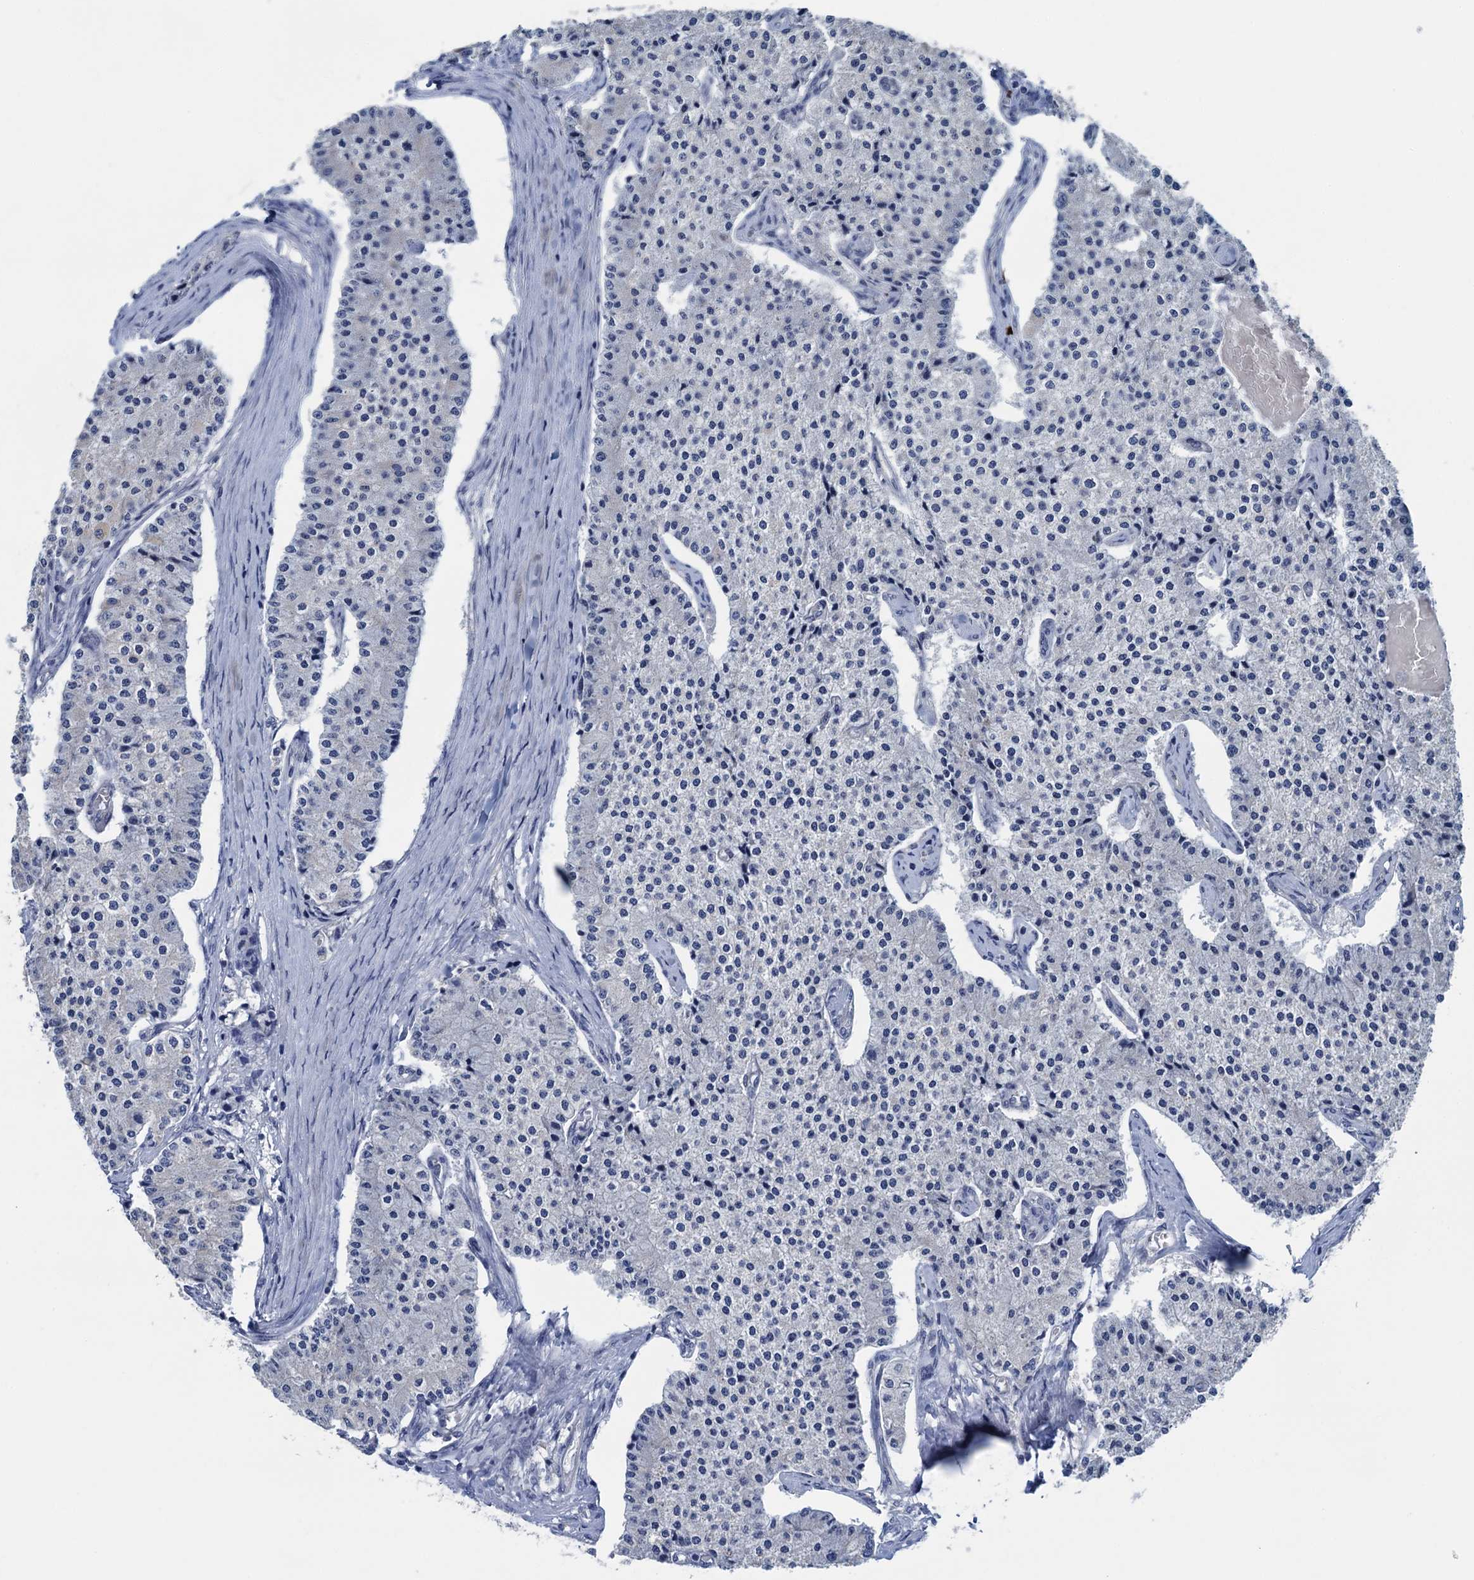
{"staining": {"intensity": "negative", "quantity": "none", "location": "none"}, "tissue": "carcinoid", "cell_type": "Tumor cells", "image_type": "cancer", "snomed": [{"axis": "morphology", "description": "Carcinoid, malignant, NOS"}, {"axis": "topography", "description": "Colon"}], "caption": "Immunohistochemical staining of human carcinoid shows no significant positivity in tumor cells. (DAB immunohistochemistry (IHC) with hematoxylin counter stain).", "gene": "CTU2", "patient": {"sex": "female", "age": 52}}